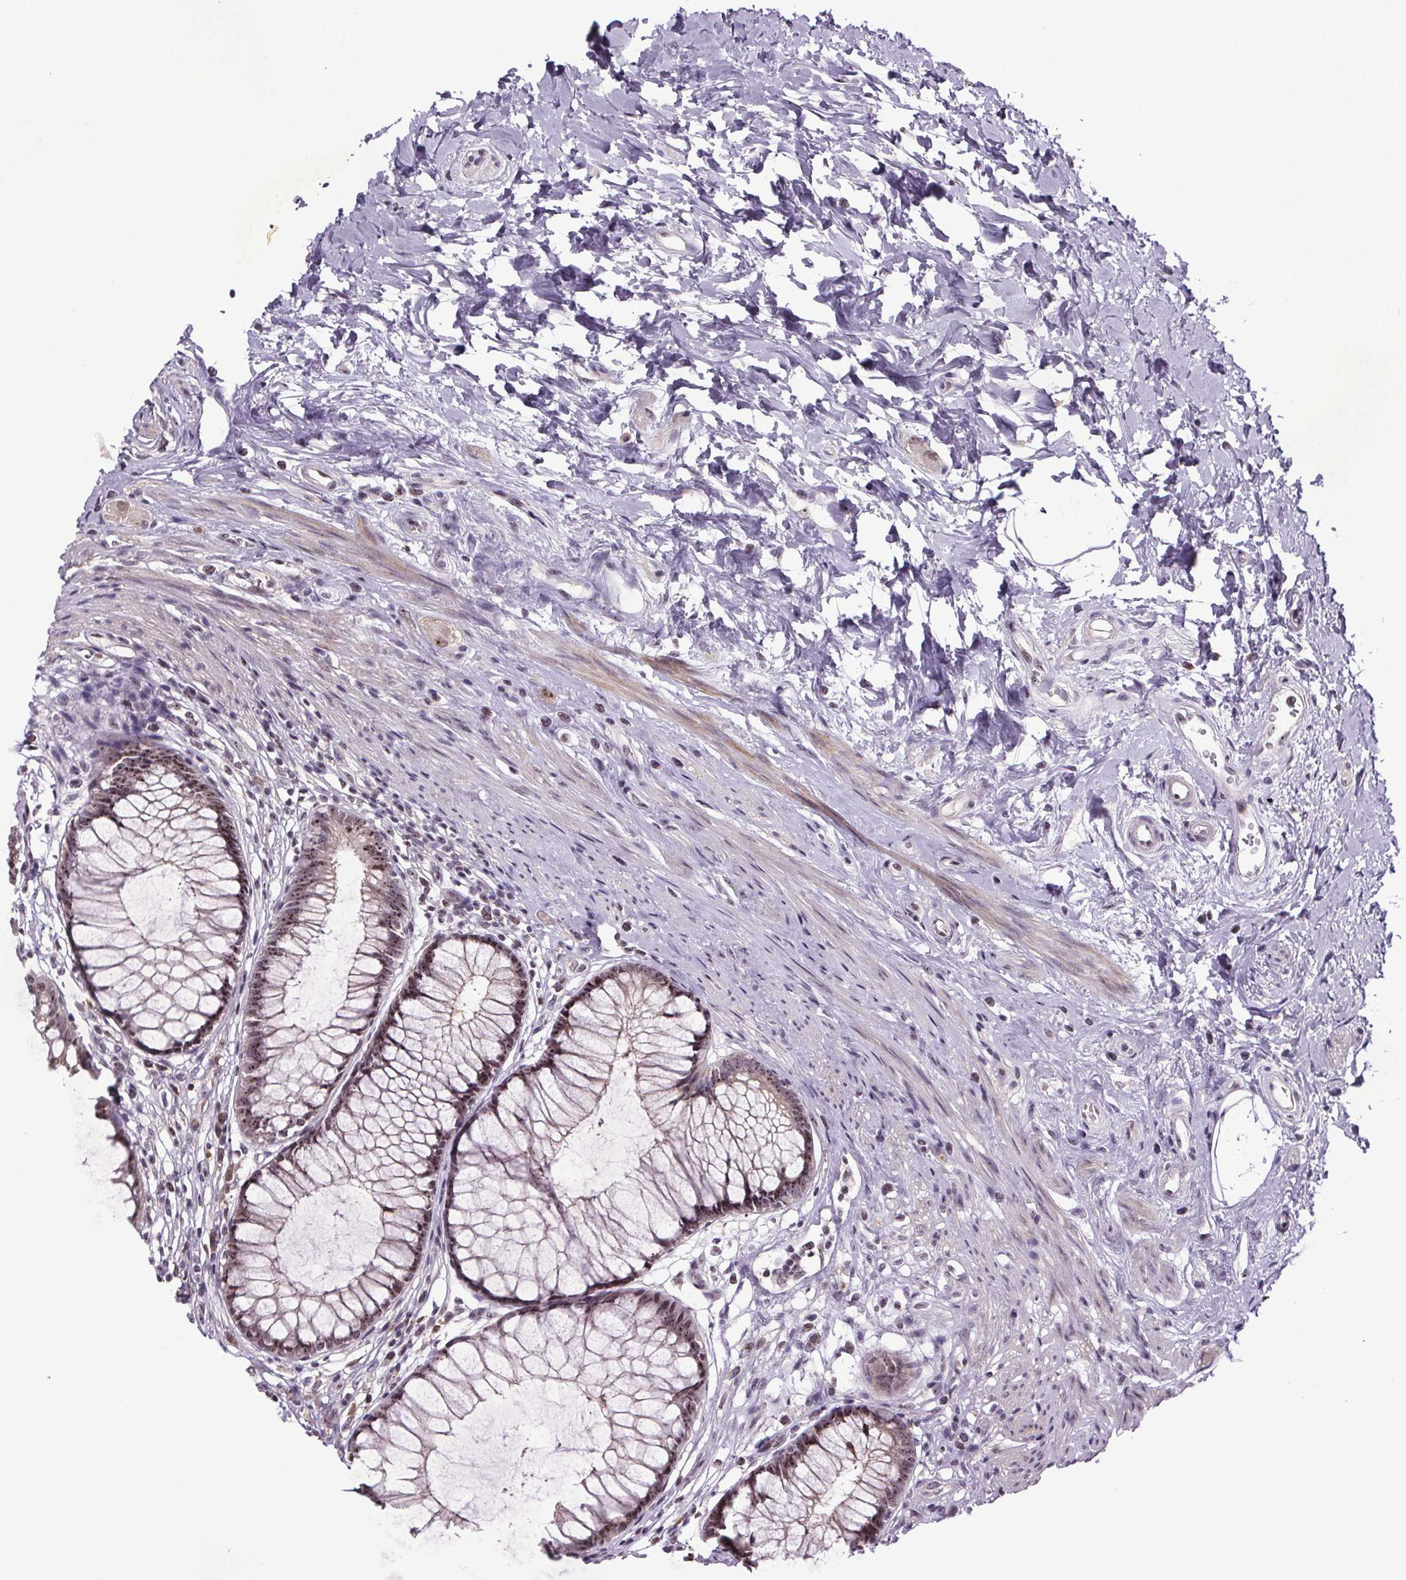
{"staining": {"intensity": "moderate", "quantity": ">75%", "location": "cytoplasmic/membranous,nuclear"}, "tissue": "rectum", "cell_type": "Glandular cells", "image_type": "normal", "snomed": [{"axis": "morphology", "description": "Normal tissue, NOS"}, {"axis": "topography", "description": "Smooth muscle"}, {"axis": "topography", "description": "Rectum"}], "caption": "Moderate cytoplasmic/membranous,nuclear staining for a protein is seen in approximately >75% of glandular cells of unremarkable rectum using immunohistochemistry.", "gene": "ATMIN", "patient": {"sex": "male", "age": 53}}